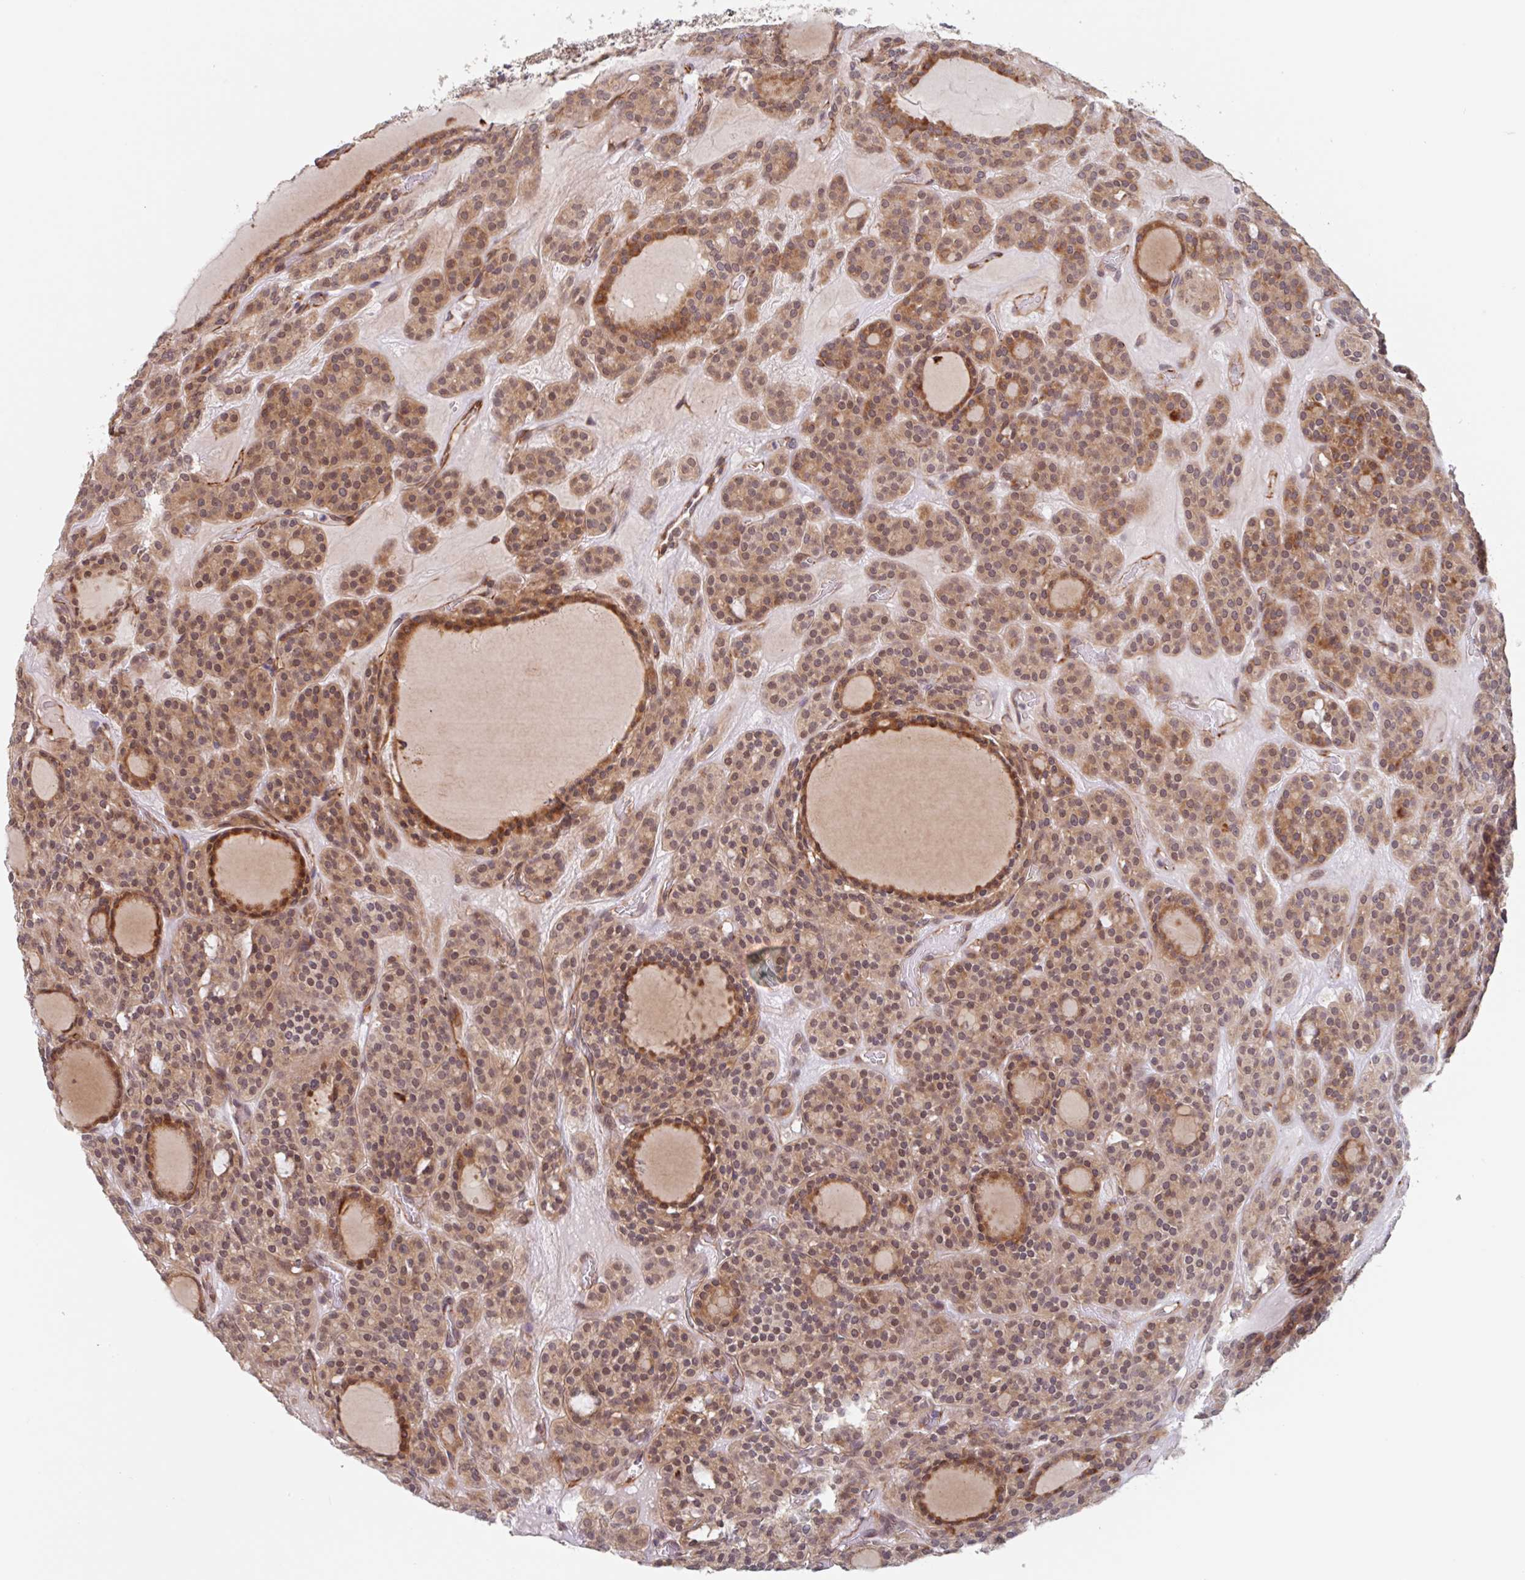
{"staining": {"intensity": "moderate", "quantity": "25%-75%", "location": "cytoplasmic/membranous,nuclear"}, "tissue": "thyroid cancer", "cell_type": "Tumor cells", "image_type": "cancer", "snomed": [{"axis": "morphology", "description": "Follicular adenoma carcinoma, NOS"}, {"axis": "topography", "description": "Thyroid gland"}], "caption": "Moderate cytoplasmic/membranous and nuclear expression for a protein is appreciated in approximately 25%-75% of tumor cells of thyroid cancer (follicular adenoma carcinoma) using IHC.", "gene": "NUB1", "patient": {"sex": "female", "age": 63}}